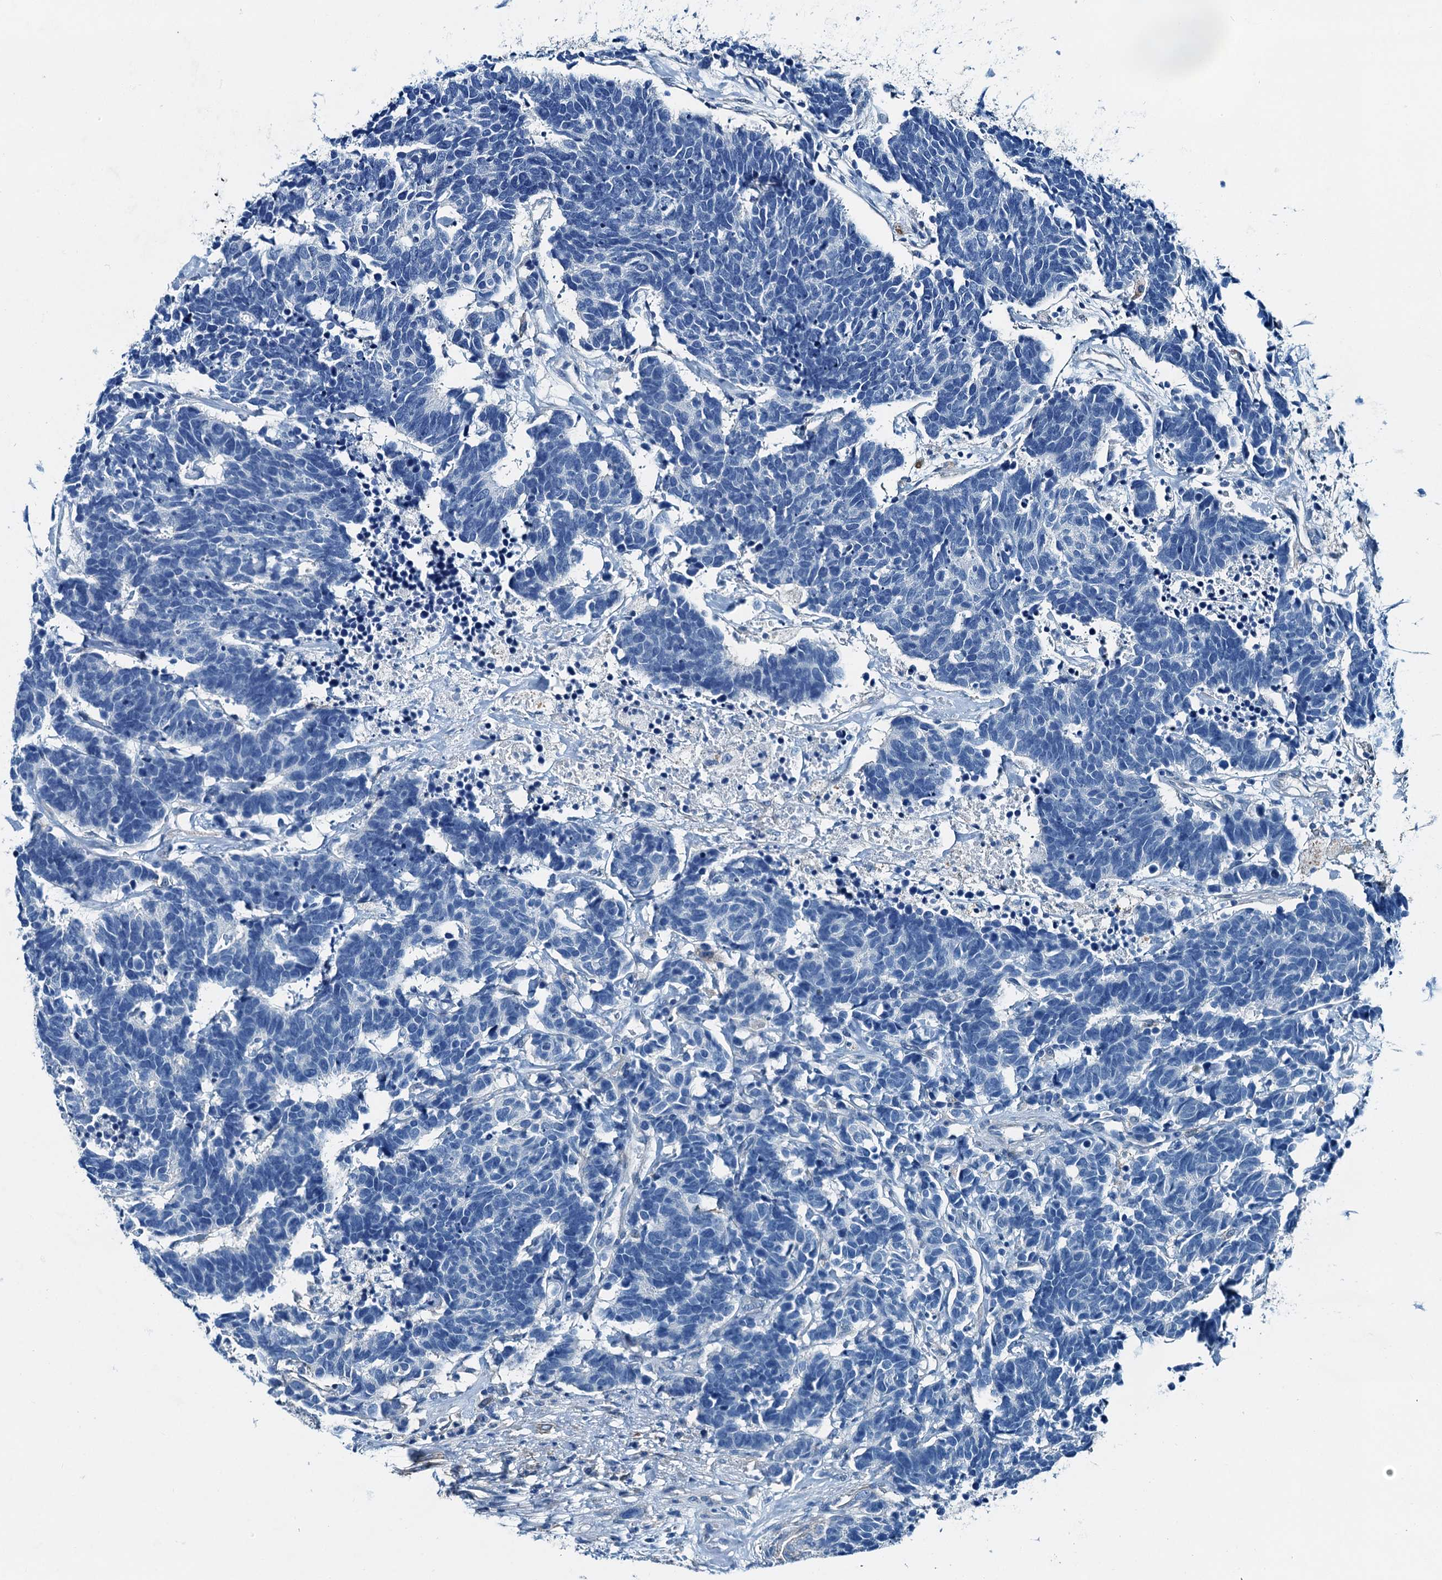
{"staining": {"intensity": "negative", "quantity": "none", "location": "none"}, "tissue": "carcinoid", "cell_type": "Tumor cells", "image_type": "cancer", "snomed": [{"axis": "morphology", "description": "Carcinoma, NOS"}, {"axis": "morphology", "description": "Carcinoid, malignant, NOS"}, {"axis": "topography", "description": "Urinary bladder"}], "caption": "Immunohistochemistry (IHC) of human malignant carcinoid exhibits no expression in tumor cells.", "gene": "RAB3IL1", "patient": {"sex": "male", "age": 57}}